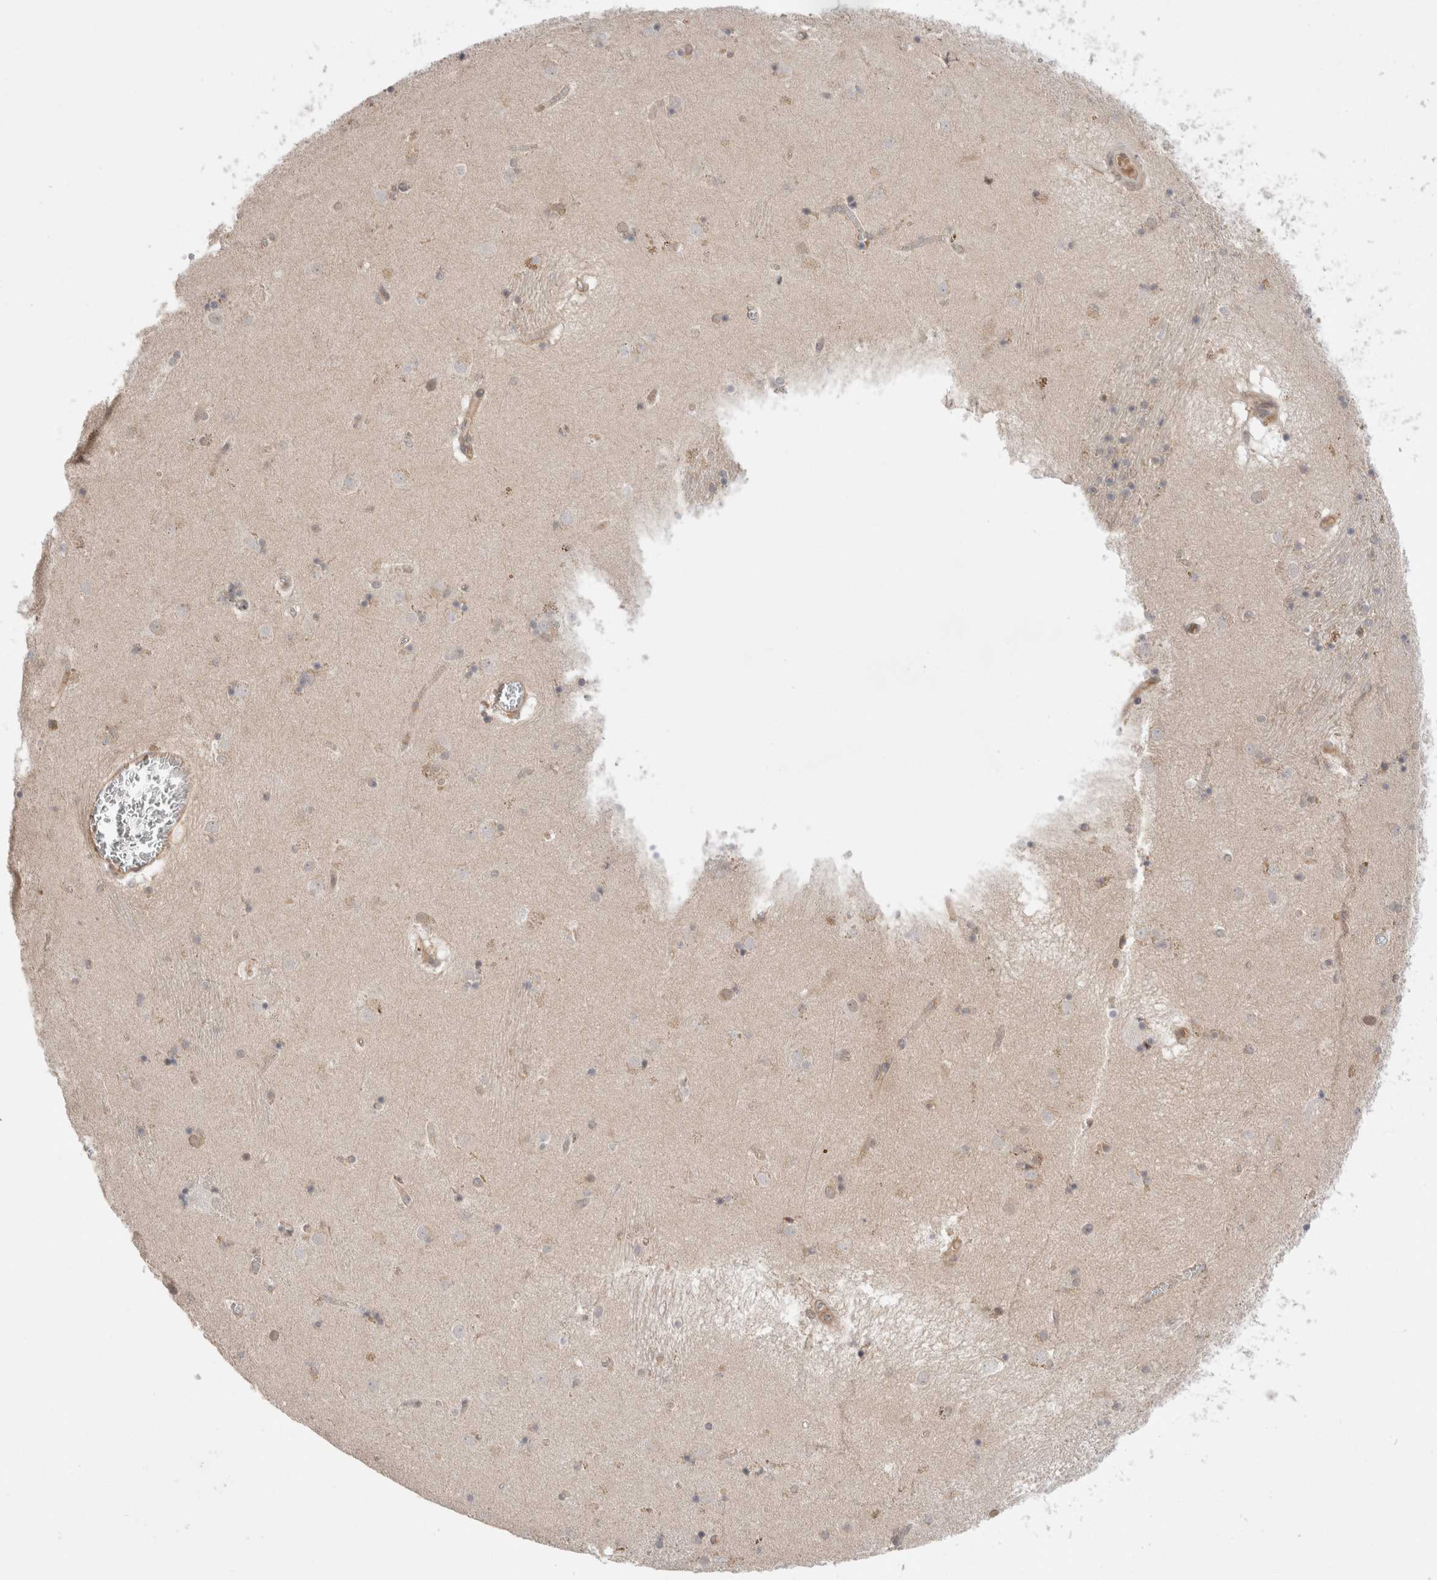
{"staining": {"intensity": "negative", "quantity": "none", "location": "none"}, "tissue": "caudate", "cell_type": "Glial cells", "image_type": "normal", "snomed": [{"axis": "morphology", "description": "Normal tissue, NOS"}, {"axis": "topography", "description": "Lateral ventricle wall"}], "caption": "Immunohistochemistry micrograph of benign caudate: human caudate stained with DAB (3,3'-diaminobenzidine) reveals no significant protein positivity in glial cells. (DAB IHC visualized using brightfield microscopy, high magnification).", "gene": "NFKB1", "patient": {"sex": "male", "age": 70}}